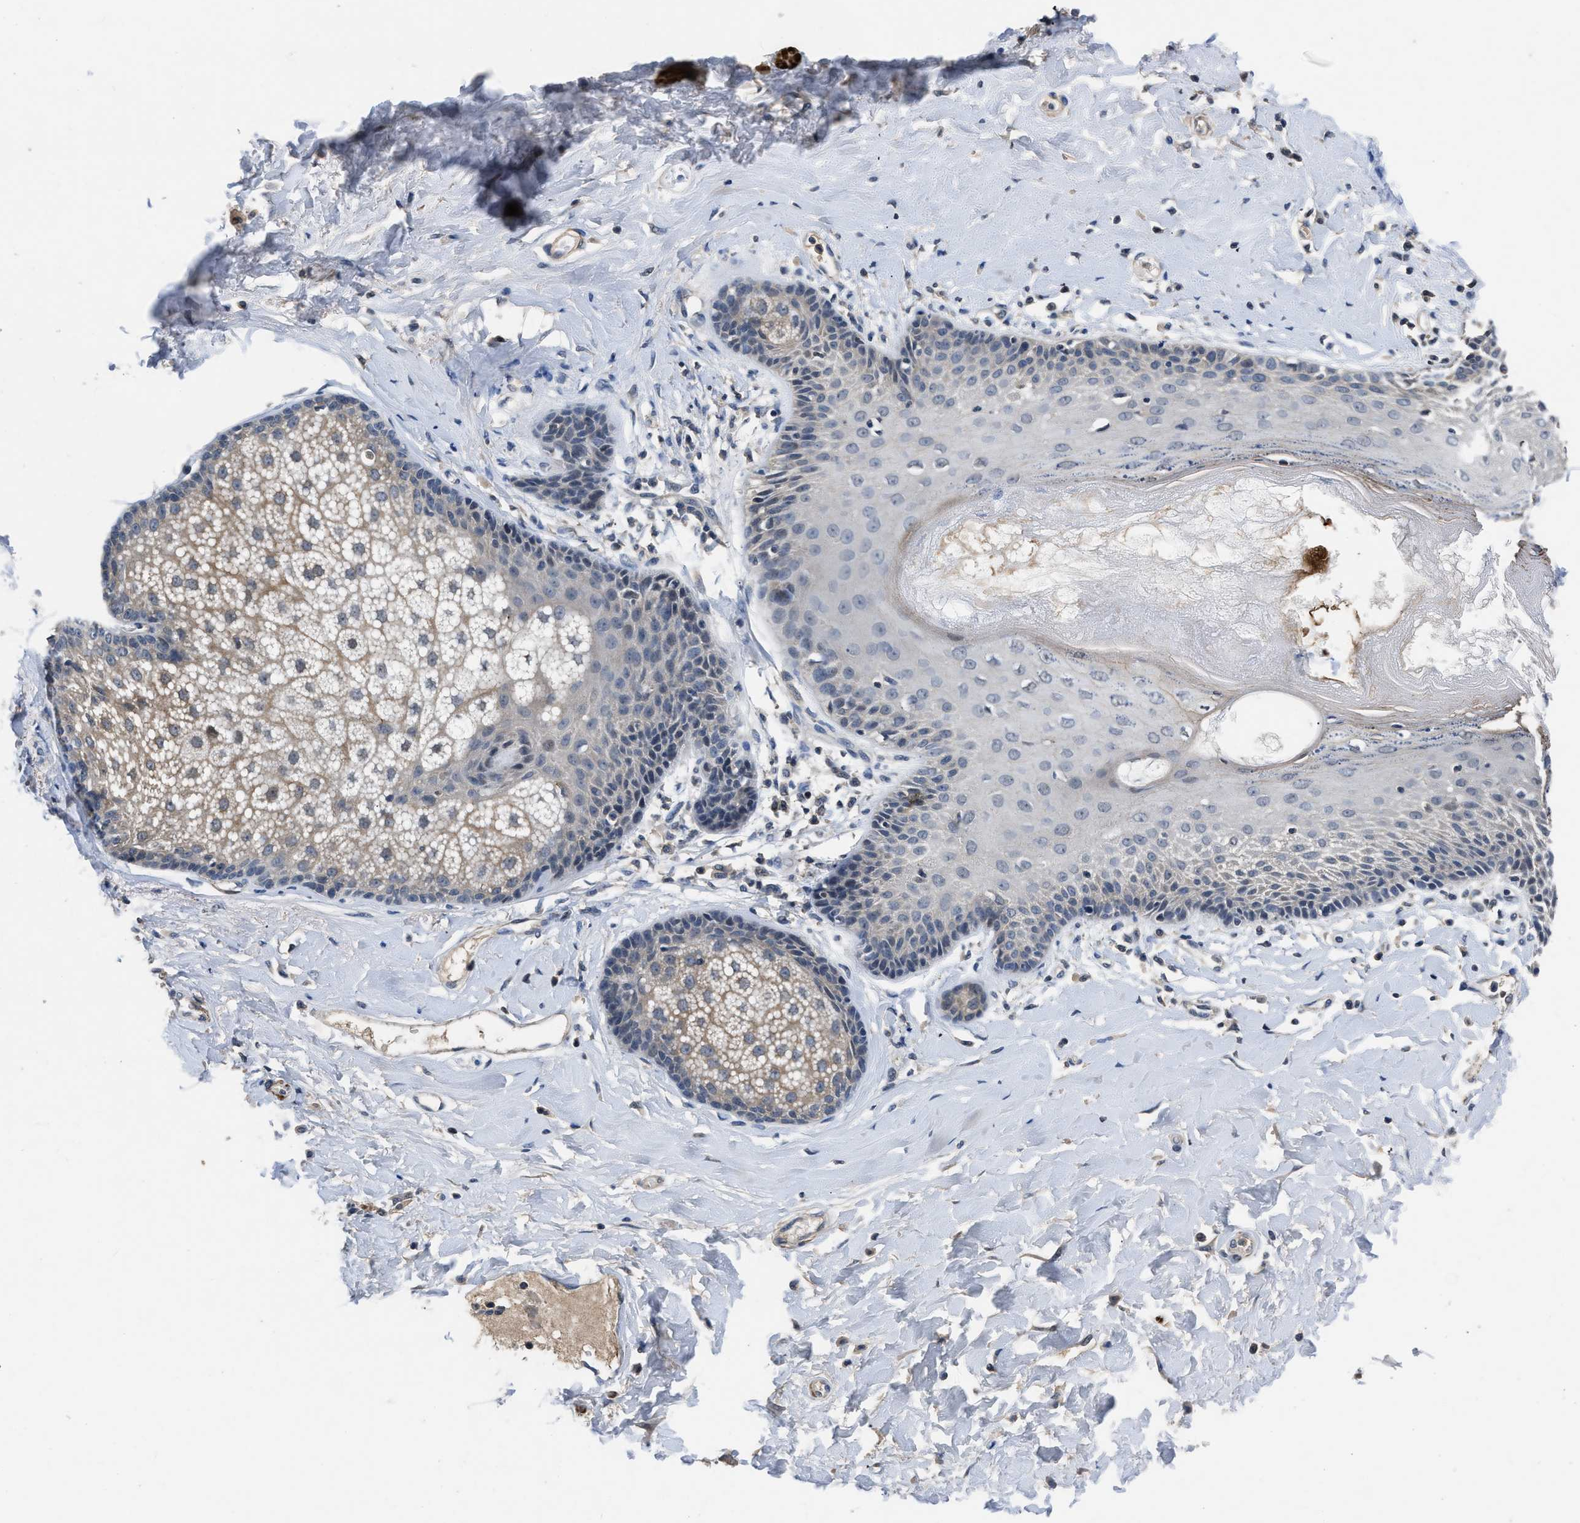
{"staining": {"intensity": "negative", "quantity": "none", "location": "none"}, "tissue": "skin", "cell_type": "Epidermal cells", "image_type": "normal", "snomed": [{"axis": "morphology", "description": "Normal tissue, NOS"}, {"axis": "topography", "description": "Anal"}], "caption": "There is no significant staining in epidermal cells of skin. (Brightfield microscopy of DAB IHC at high magnification).", "gene": "LANCL2", "patient": {"sex": "male", "age": 69}}